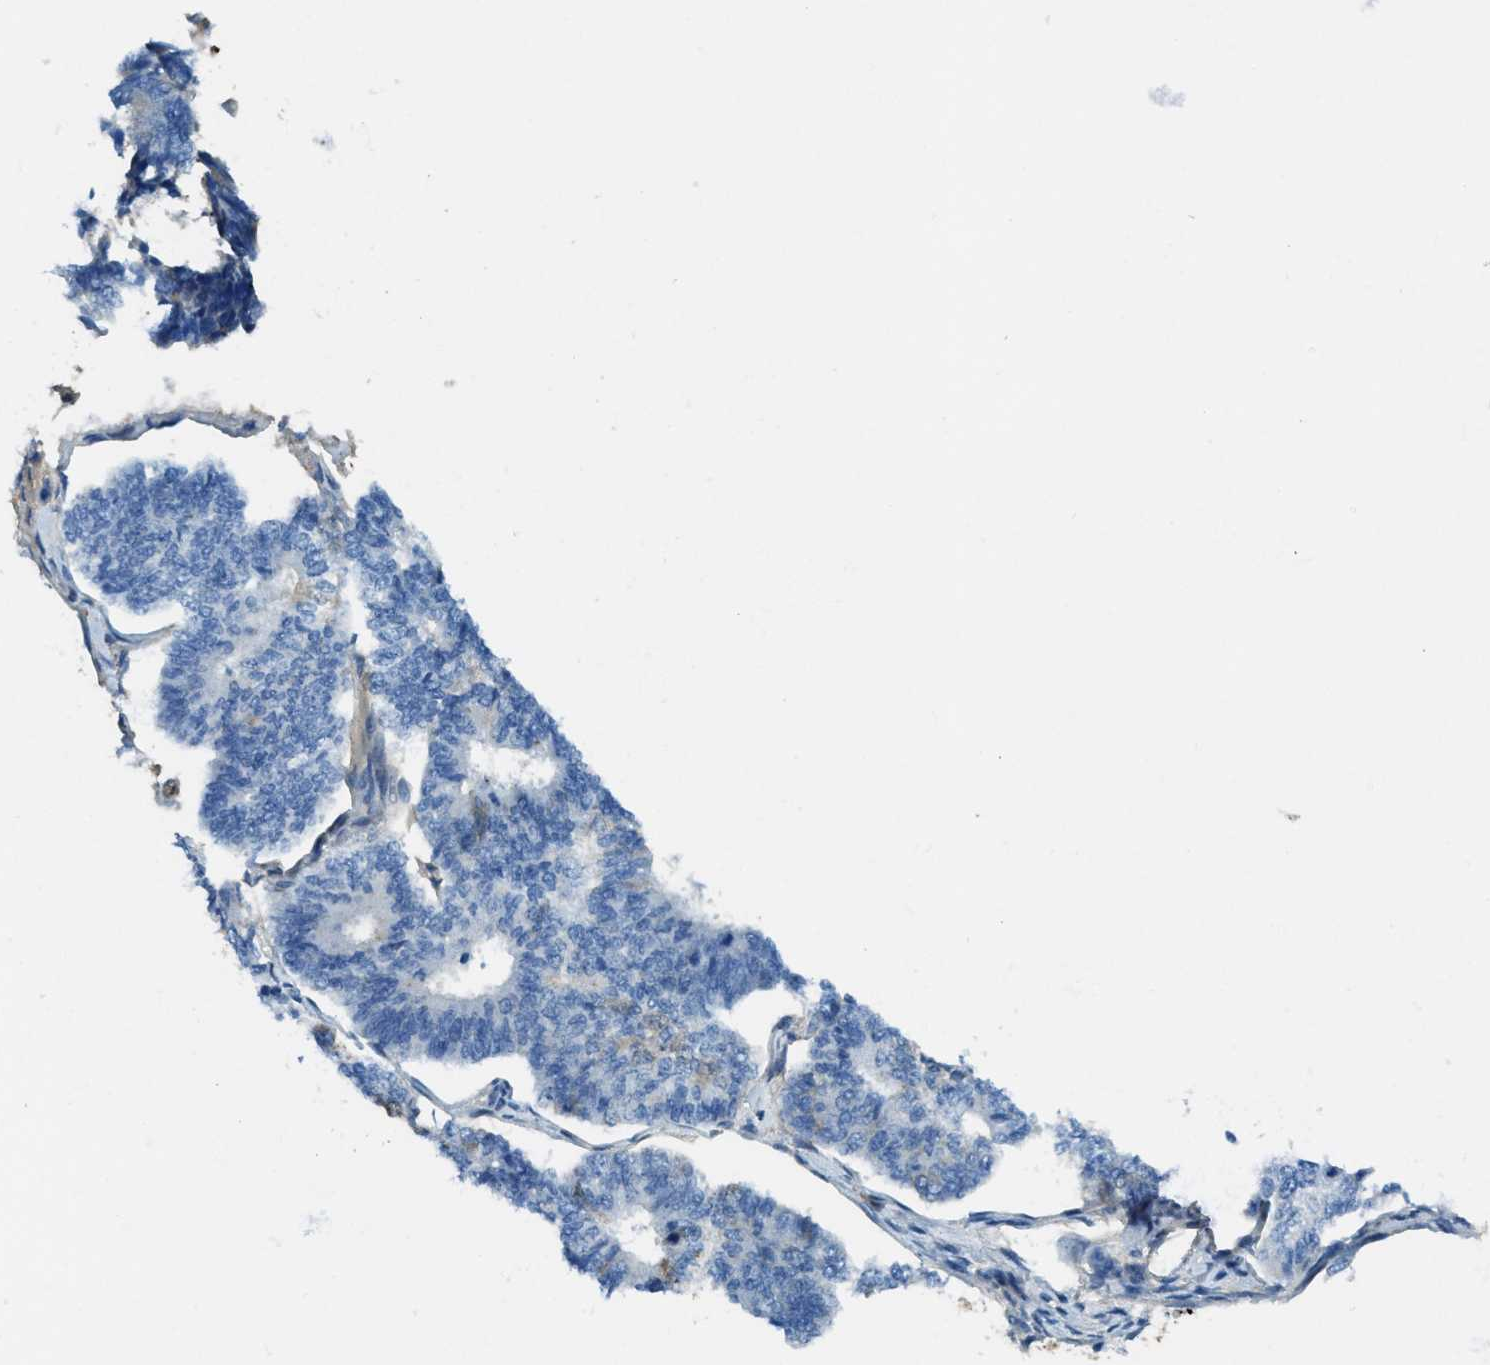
{"staining": {"intensity": "negative", "quantity": "none", "location": "none"}, "tissue": "endometrial cancer", "cell_type": "Tumor cells", "image_type": "cancer", "snomed": [{"axis": "morphology", "description": "Adenocarcinoma, NOS"}, {"axis": "topography", "description": "Endometrium"}], "caption": "A high-resolution image shows IHC staining of adenocarcinoma (endometrial), which exhibits no significant staining in tumor cells.", "gene": "TRIM59", "patient": {"sex": "female", "age": 70}}